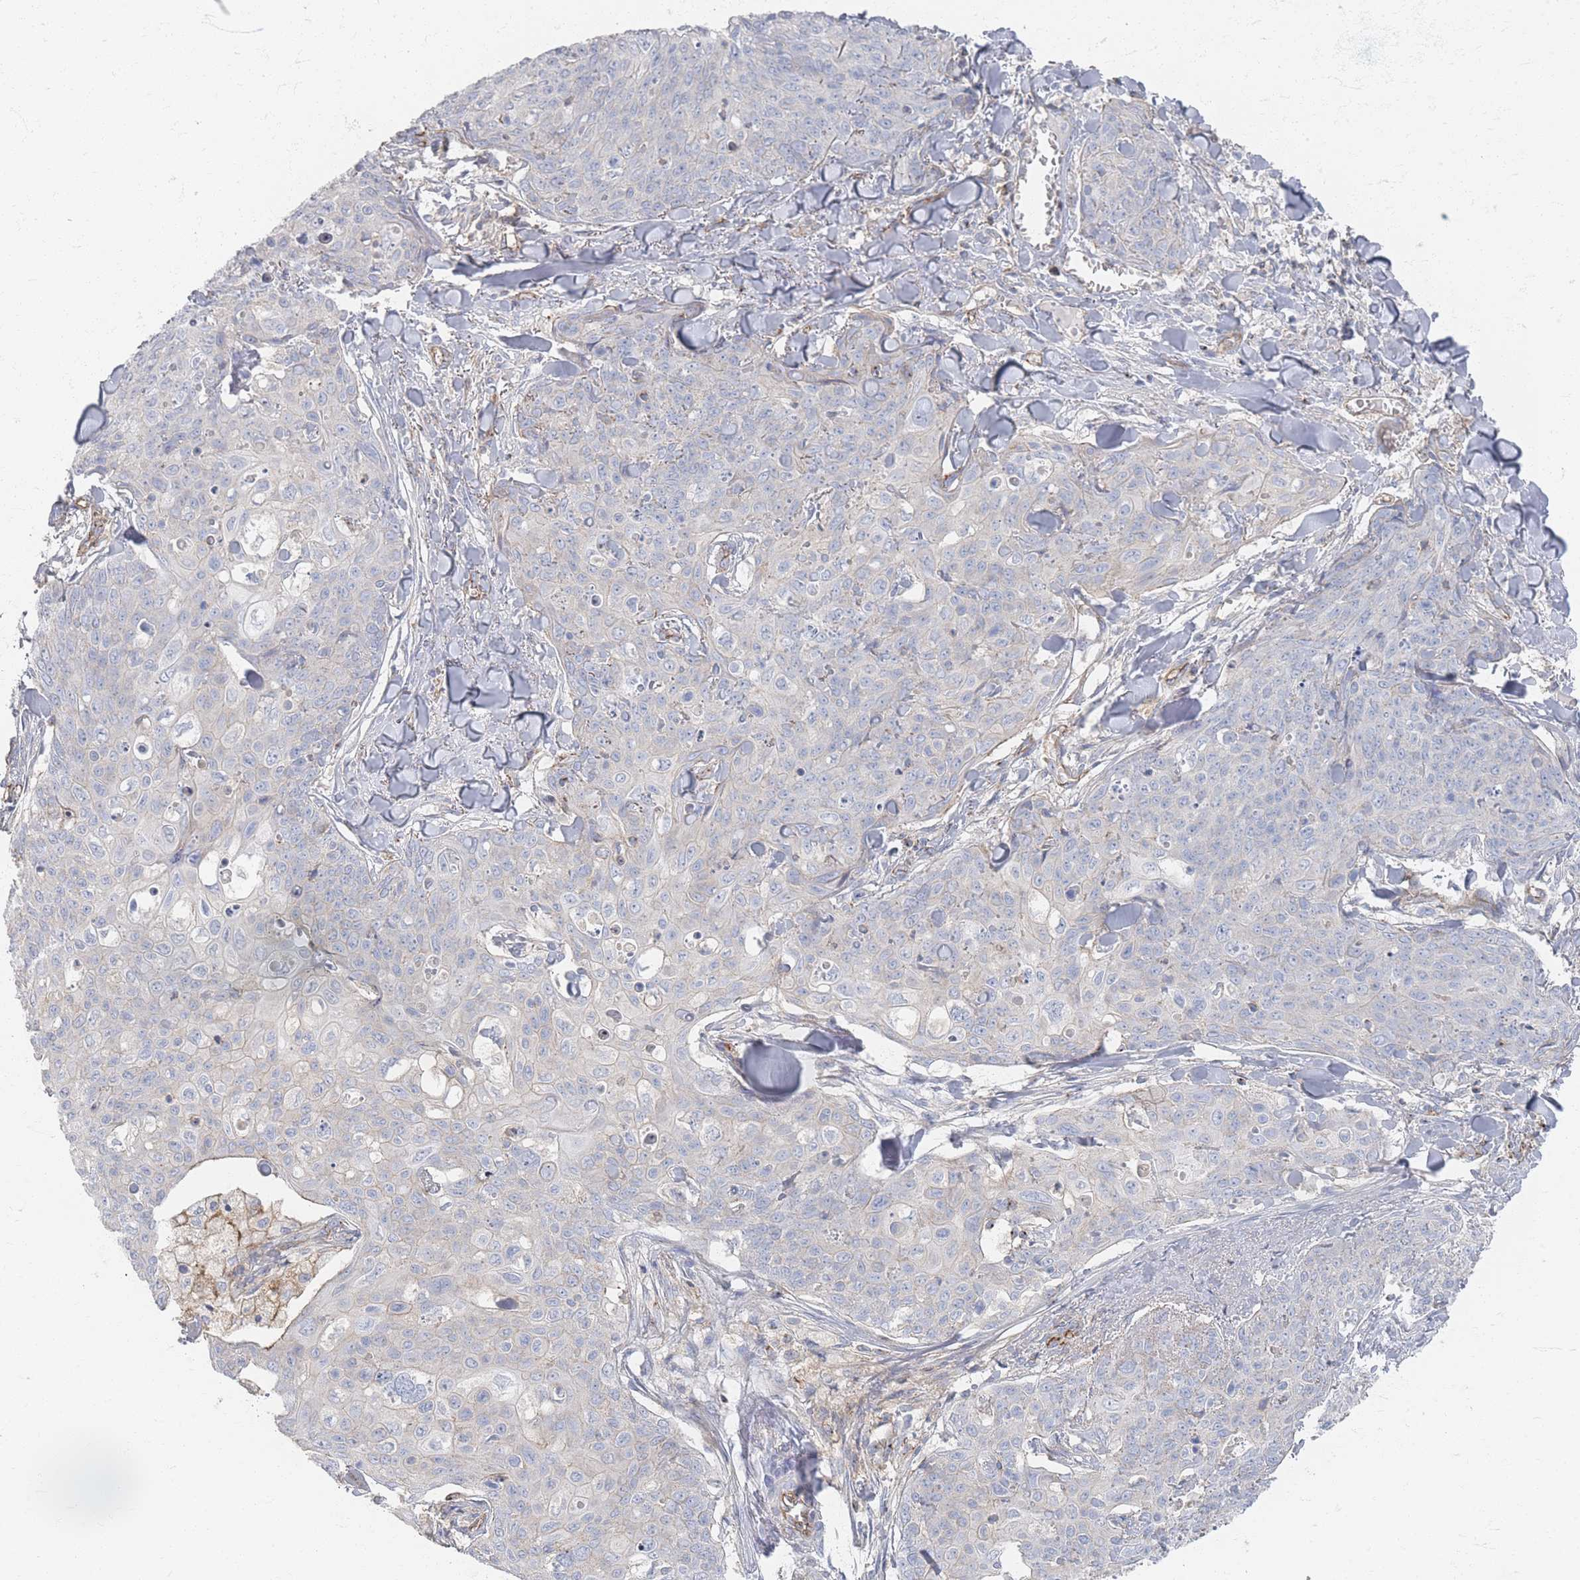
{"staining": {"intensity": "negative", "quantity": "none", "location": "none"}, "tissue": "skin cancer", "cell_type": "Tumor cells", "image_type": "cancer", "snomed": [{"axis": "morphology", "description": "Squamous cell carcinoma, NOS"}, {"axis": "topography", "description": "Skin"}, {"axis": "topography", "description": "Vulva"}], "caption": "IHC photomicrograph of human squamous cell carcinoma (skin) stained for a protein (brown), which shows no staining in tumor cells.", "gene": "GNB1", "patient": {"sex": "female", "age": 85}}